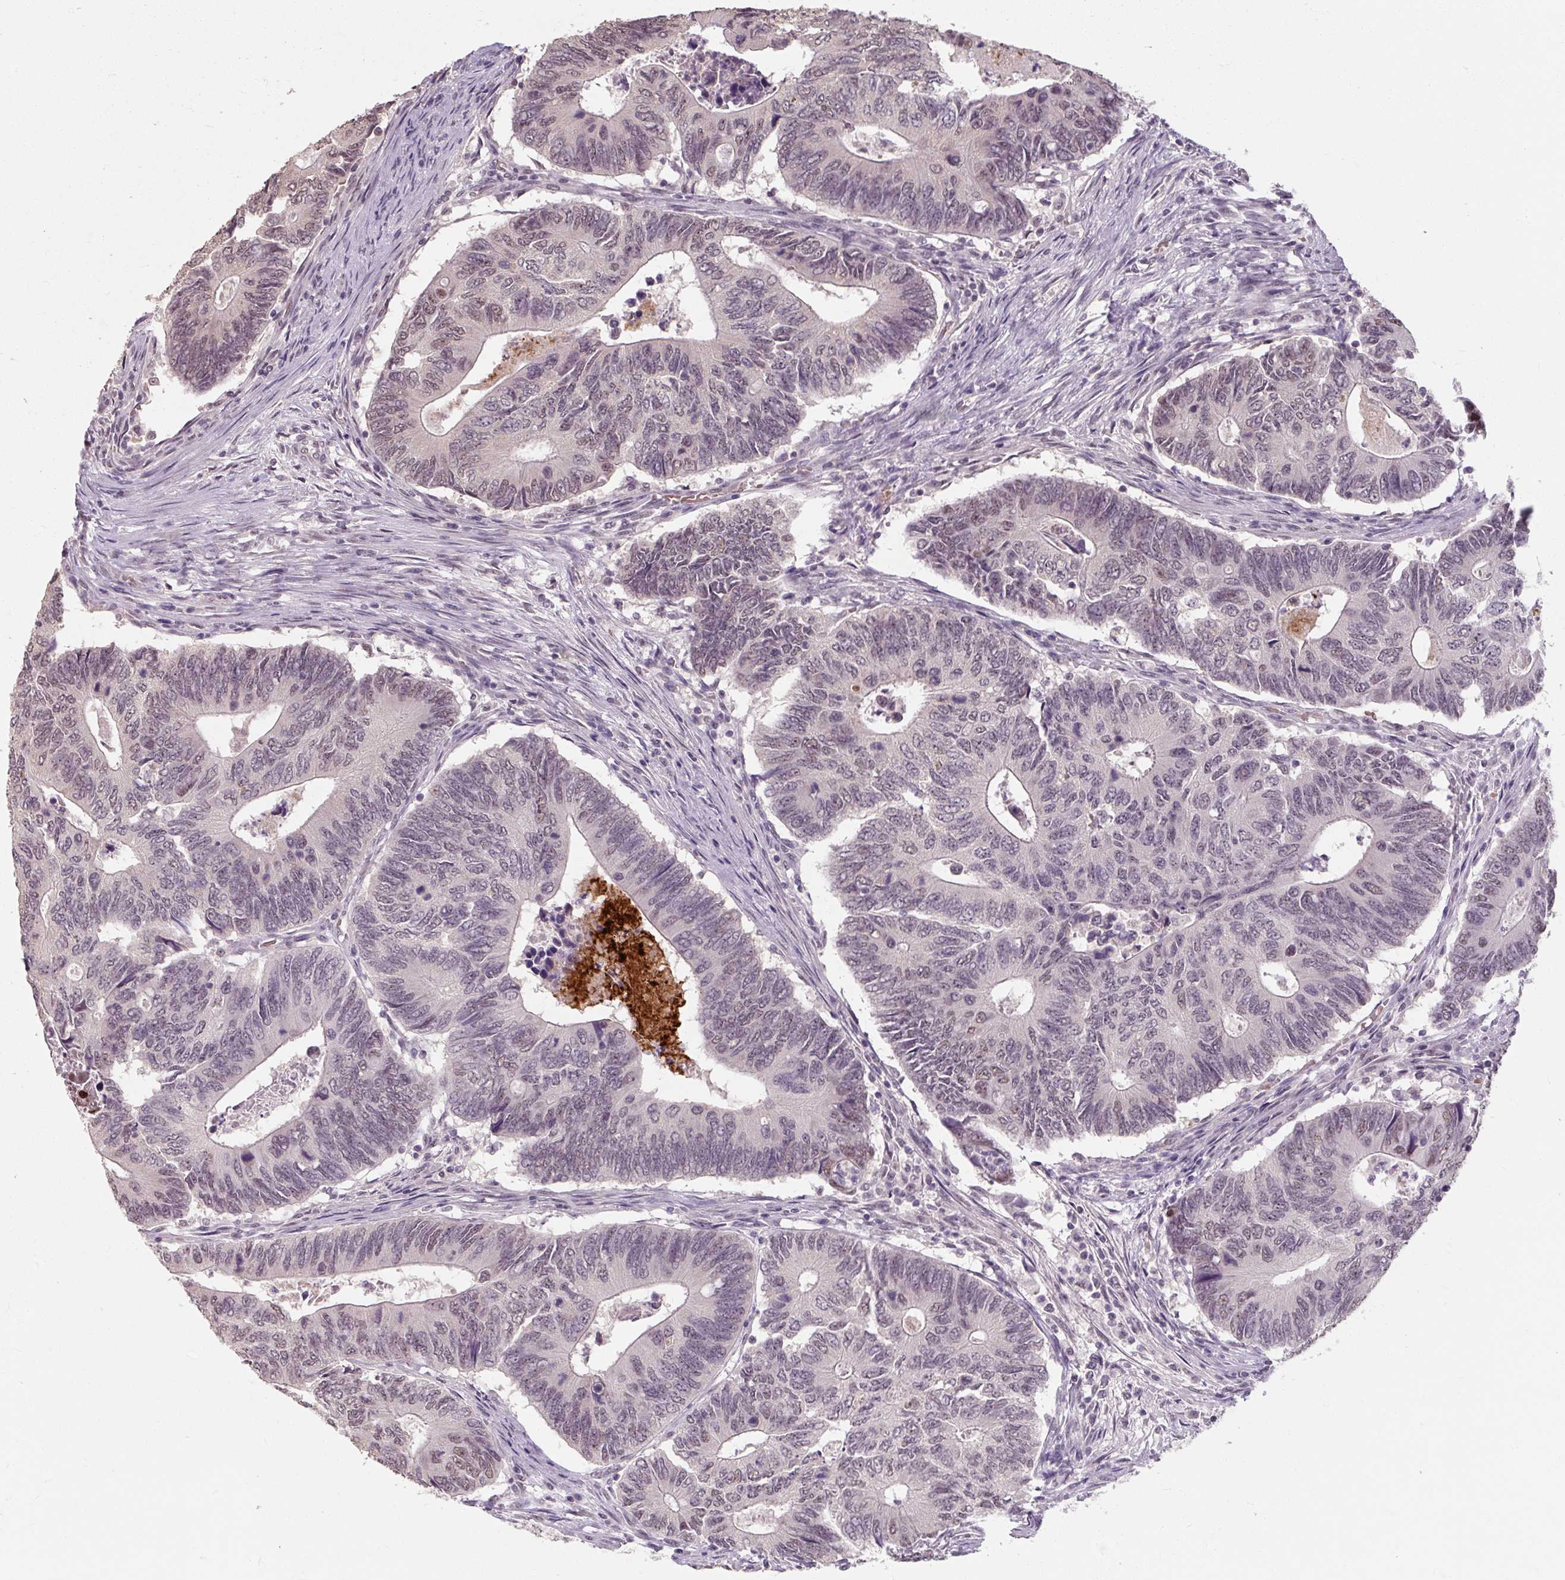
{"staining": {"intensity": "weak", "quantity": "<25%", "location": "nuclear"}, "tissue": "colorectal cancer", "cell_type": "Tumor cells", "image_type": "cancer", "snomed": [{"axis": "morphology", "description": "Adenocarcinoma, NOS"}, {"axis": "topography", "description": "Colon"}], "caption": "A photomicrograph of colorectal cancer (adenocarcinoma) stained for a protein reveals no brown staining in tumor cells.", "gene": "ZFTRAF1", "patient": {"sex": "male", "age": 87}}